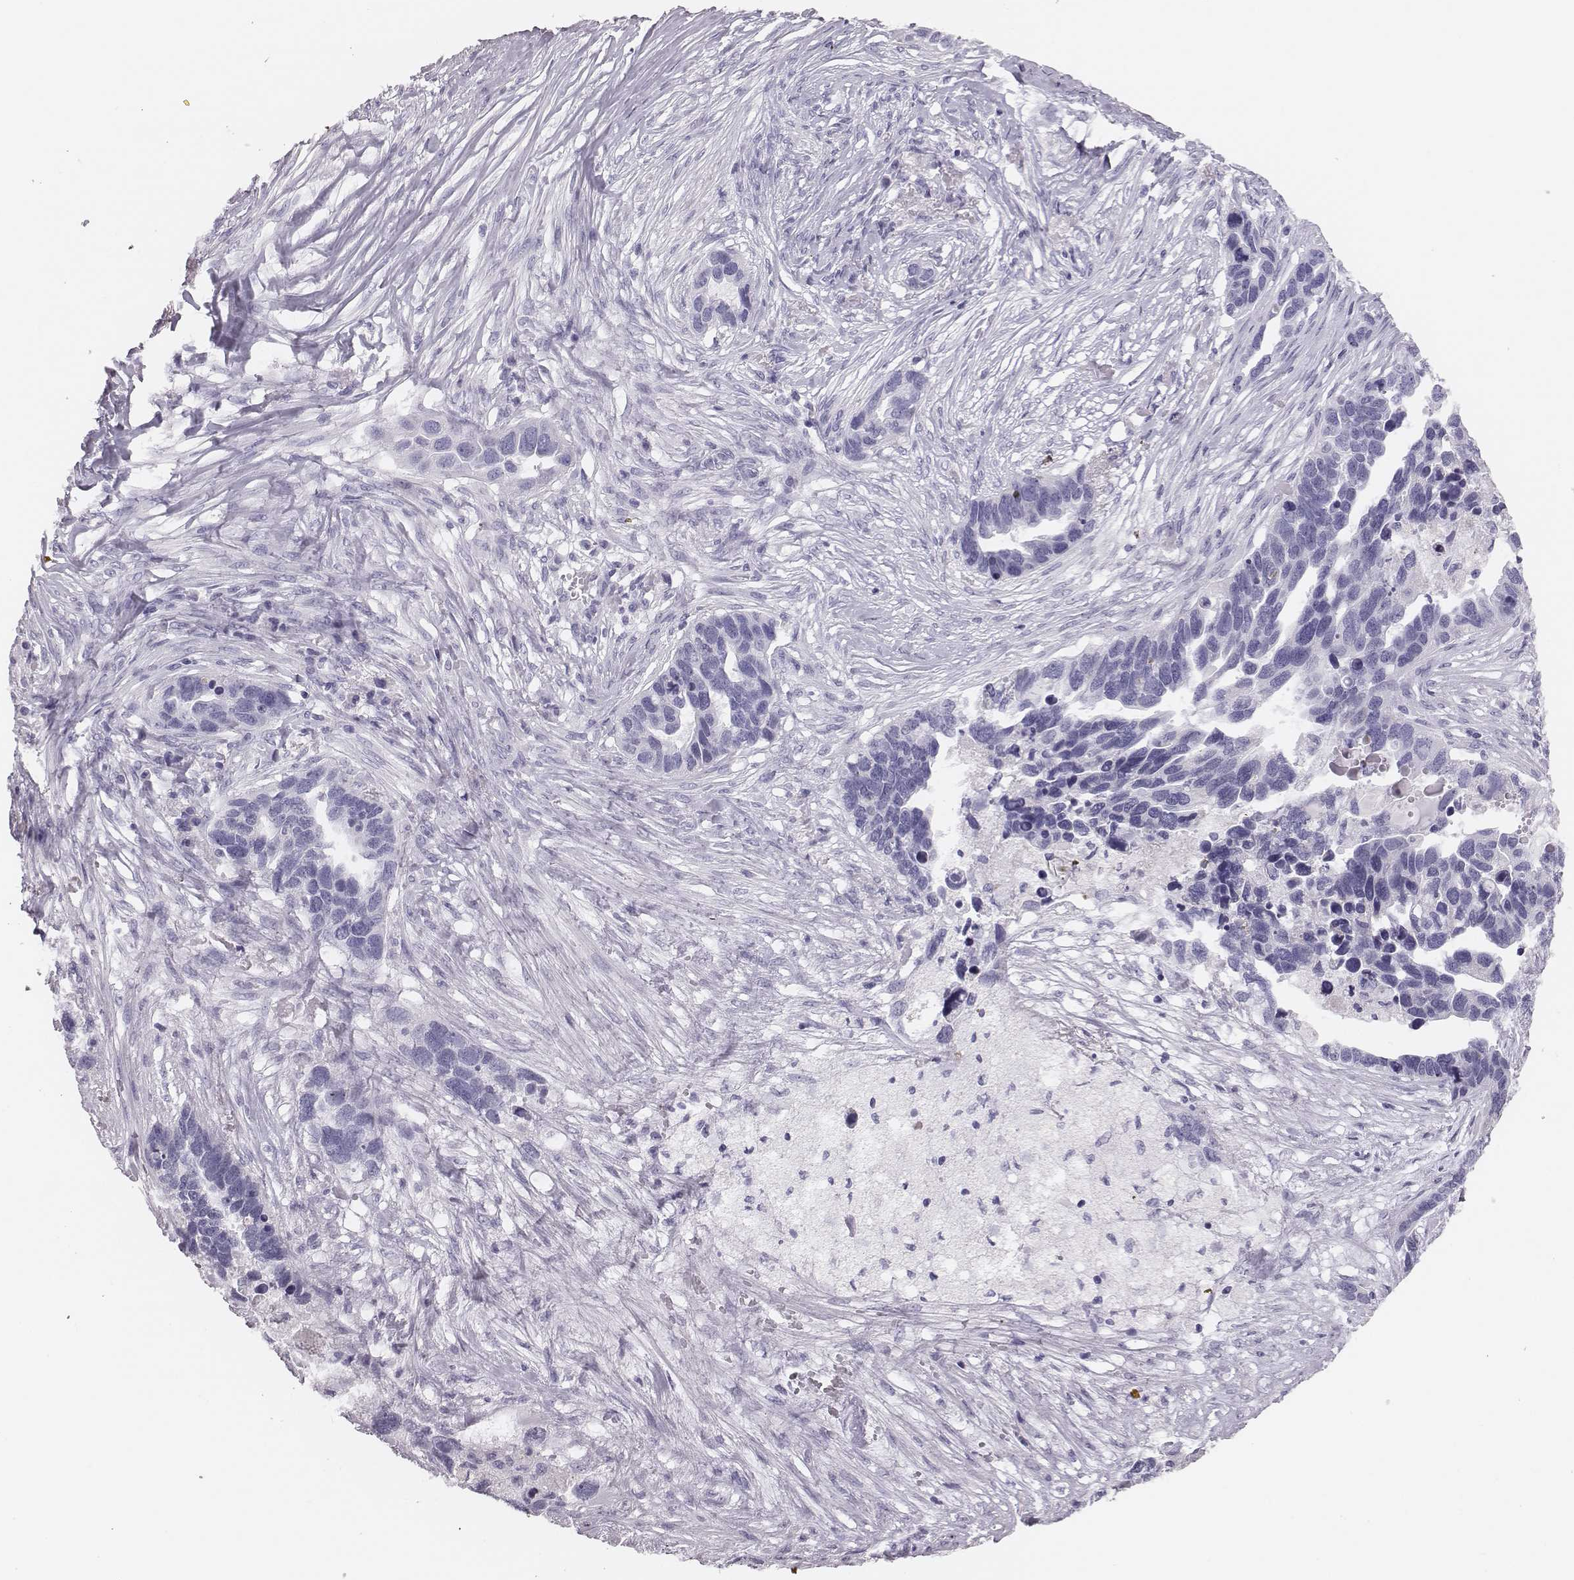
{"staining": {"intensity": "negative", "quantity": "none", "location": "none"}, "tissue": "ovarian cancer", "cell_type": "Tumor cells", "image_type": "cancer", "snomed": [{"axis": "morphology", "description": "Cystadenocarcinoma, serous, NOS"}, {"axis": "topography", "description": "Ovary"}], "caption": "Tumor cells show no significant protein staining in ovarian cancer.", "gene": "H1-6", "patient": {"sex": "female", "age": 54}}